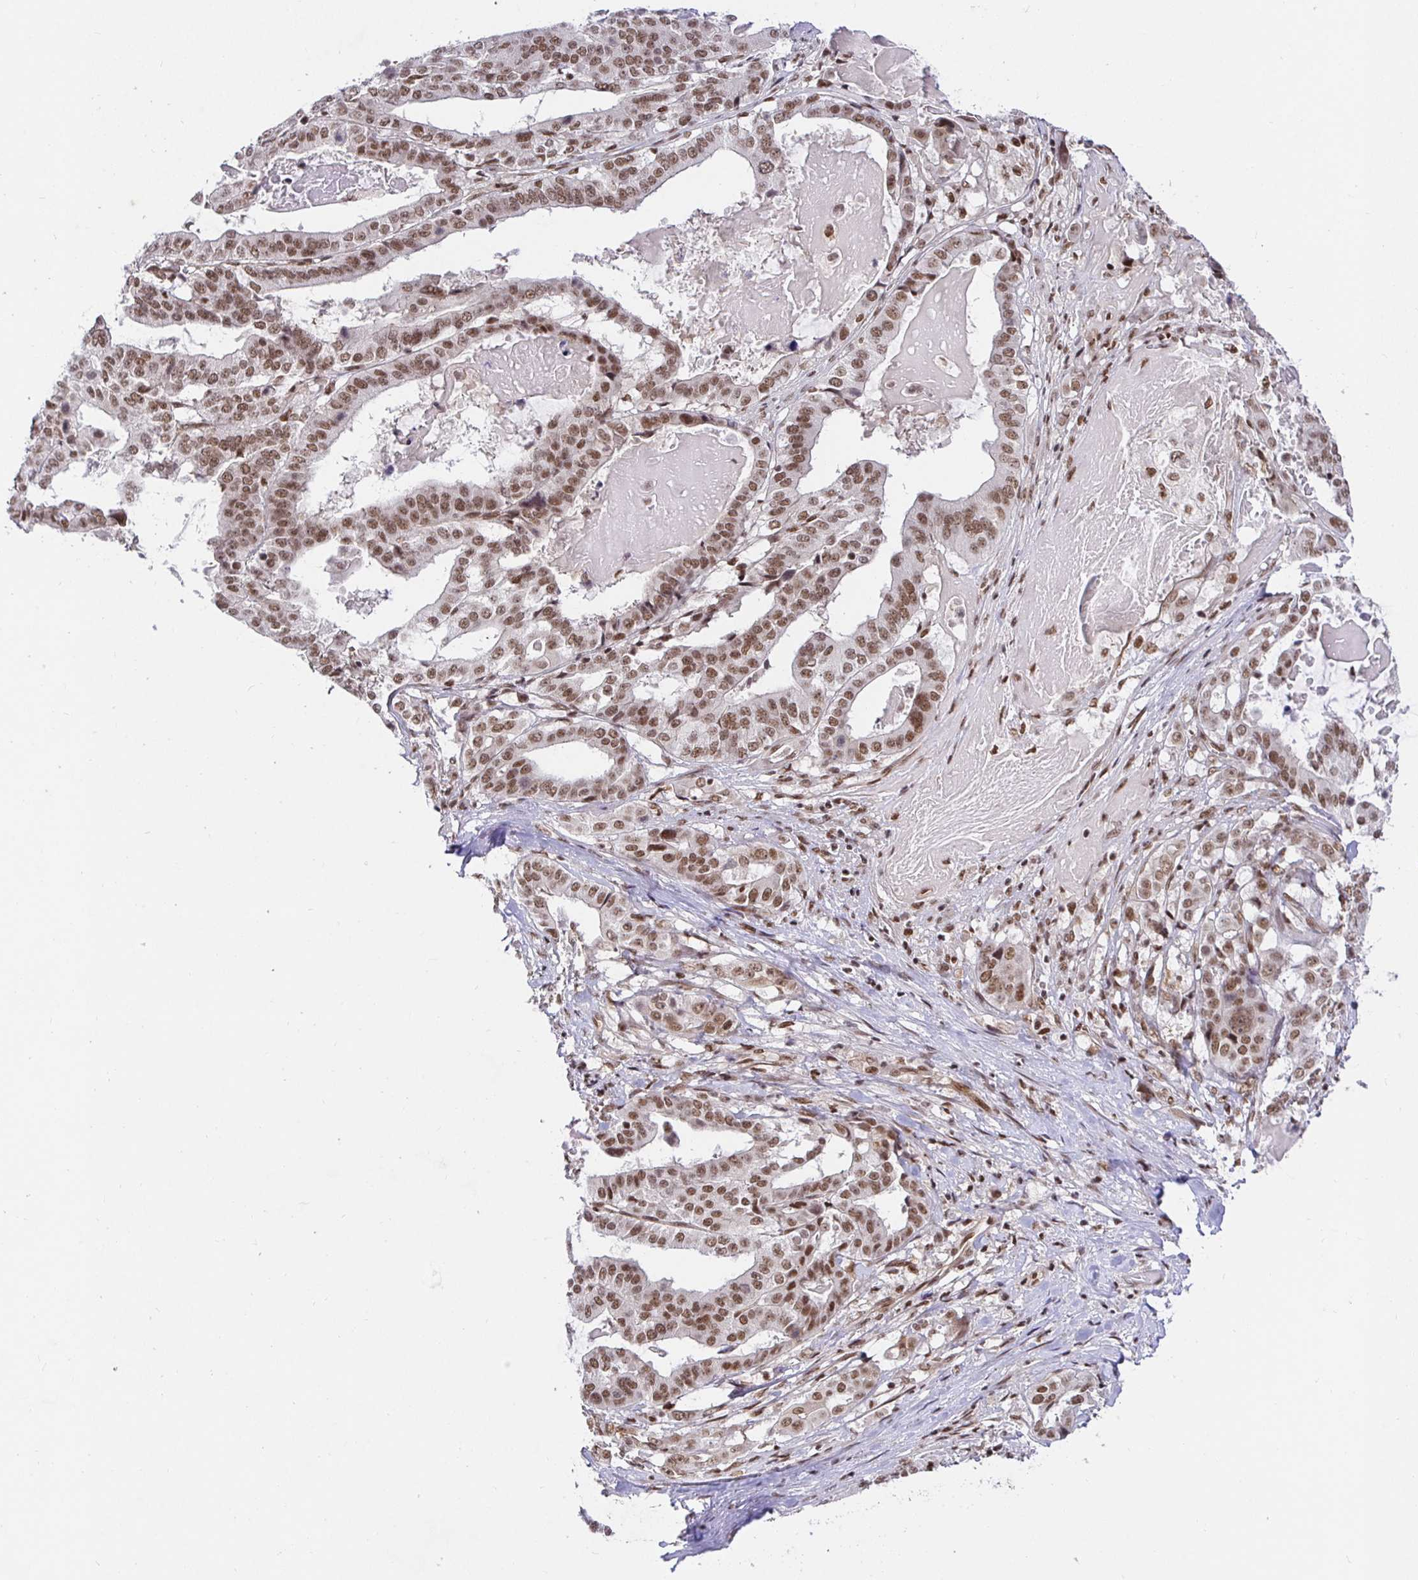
{"staining": {"intensity": "moderate", "quantity": ">75%", "location": "nuclear"}, "tissue": "stomach cancer", "cell_type": "Tumor cells", "image_type": "cancer", "snomed": [{"axis": "morphology", "description": "Adenocarcinoma, NOS"}, {"axis": "topography", "description": "Stomach"}], "caption": "Protein positivity by immunohistochemistry (IHC) reveals moderate nuclear staining in approximately >75% of tumor cells in stomach adenocarcinoma. (DAB (3,3'-diaminobenzidine) = brown stain, brightfield microscopy at high magnification).", "gene": "USF1", "patient": {"sex": "male", "age": 48}}